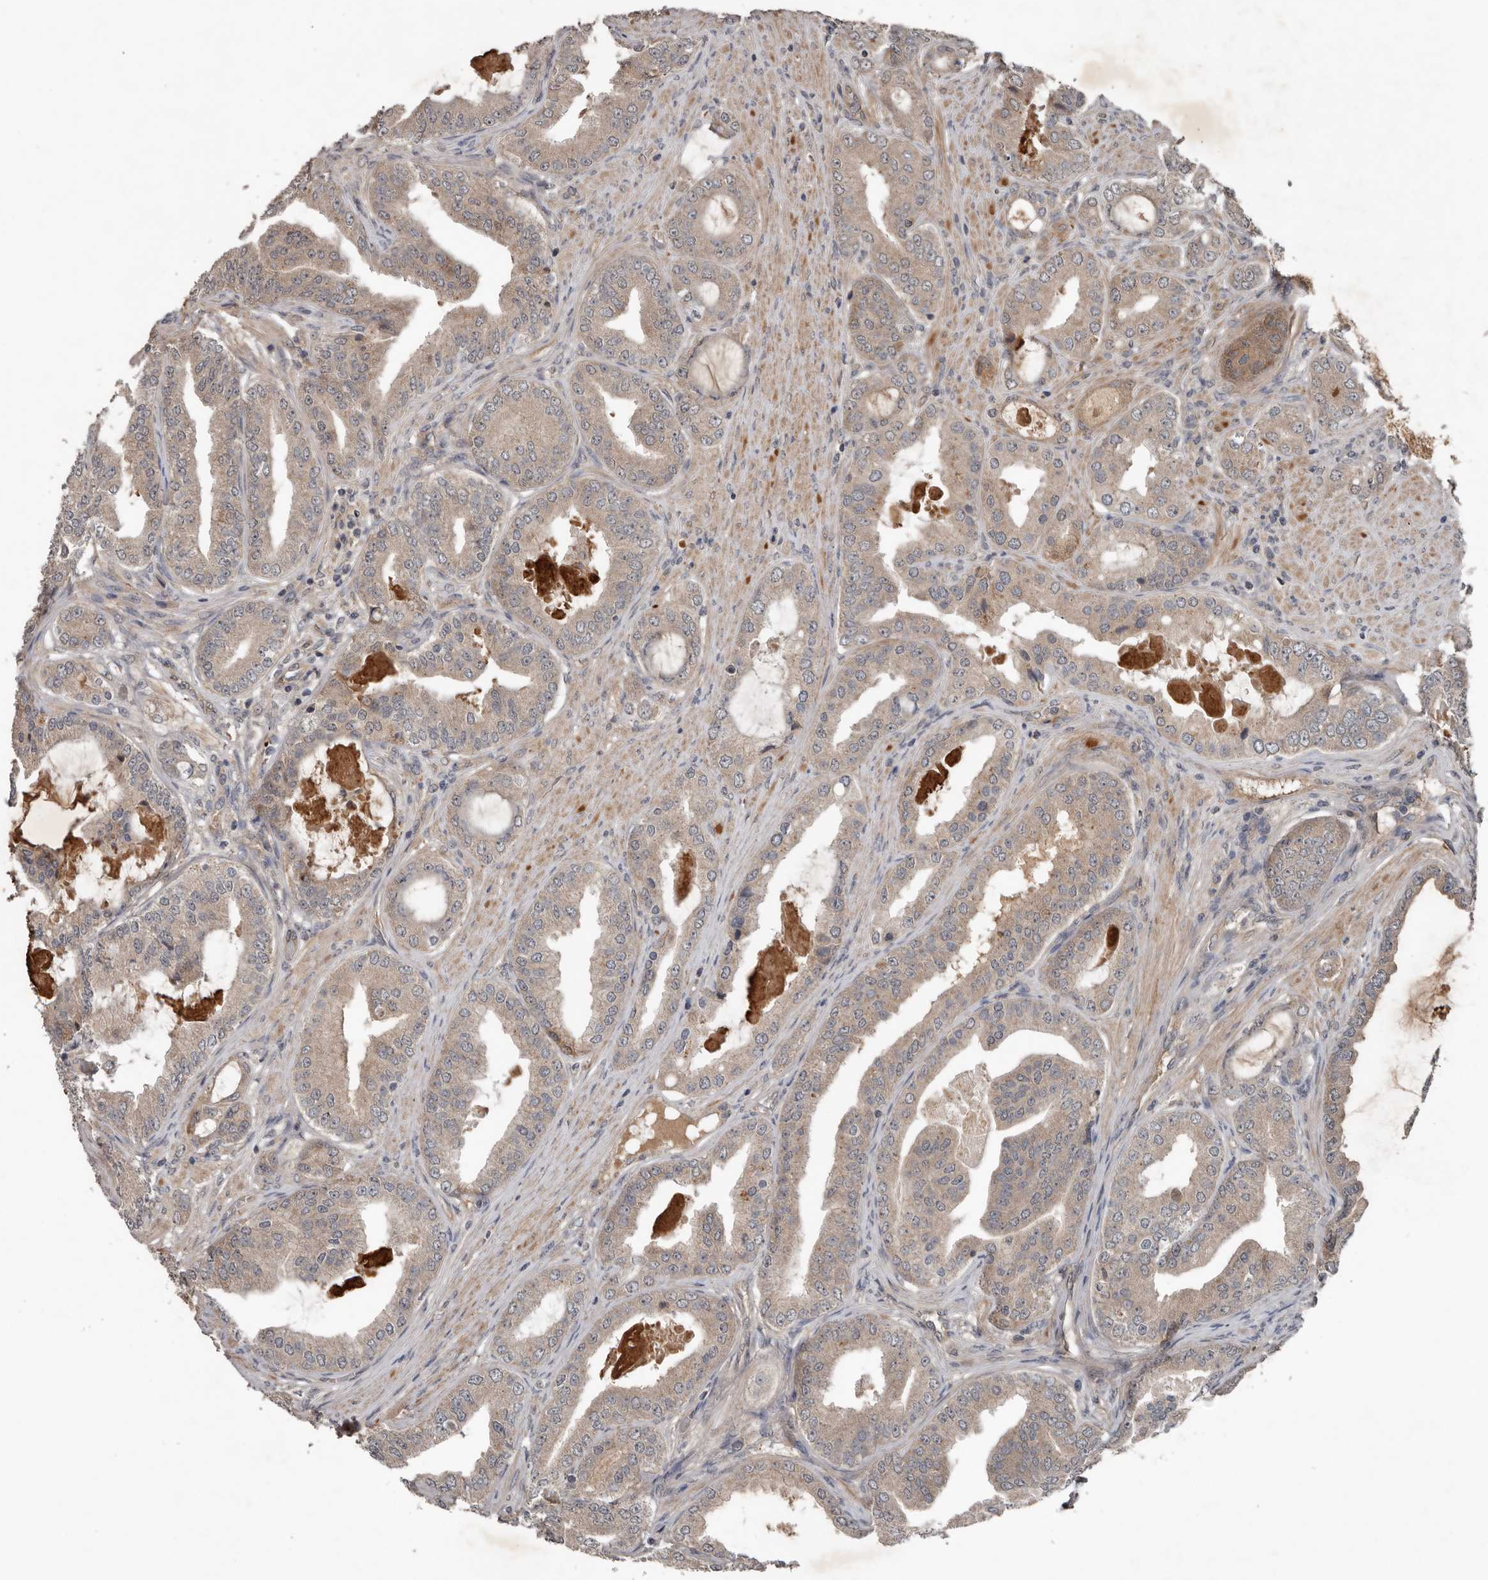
{"staining": {"intensity": "weak", "quantity": "<25%", "location": "cytoplasmic/membranous"}, "tissue": "prostate cancer", "cell_type": "Tumor cells", "image_type": "cancer", "snomed": [{"axis": "morphology", "description": "Adenocarcinoma, High grade"}, {"axis": "topography", "description": "Prostate"}], "caption": "Tumor cells are negative for protein expression in human adenocarcinoma (high-grade) (prostate).", "gene": "DNAJB4", "patient": {"sex": "male", "age": 60}}